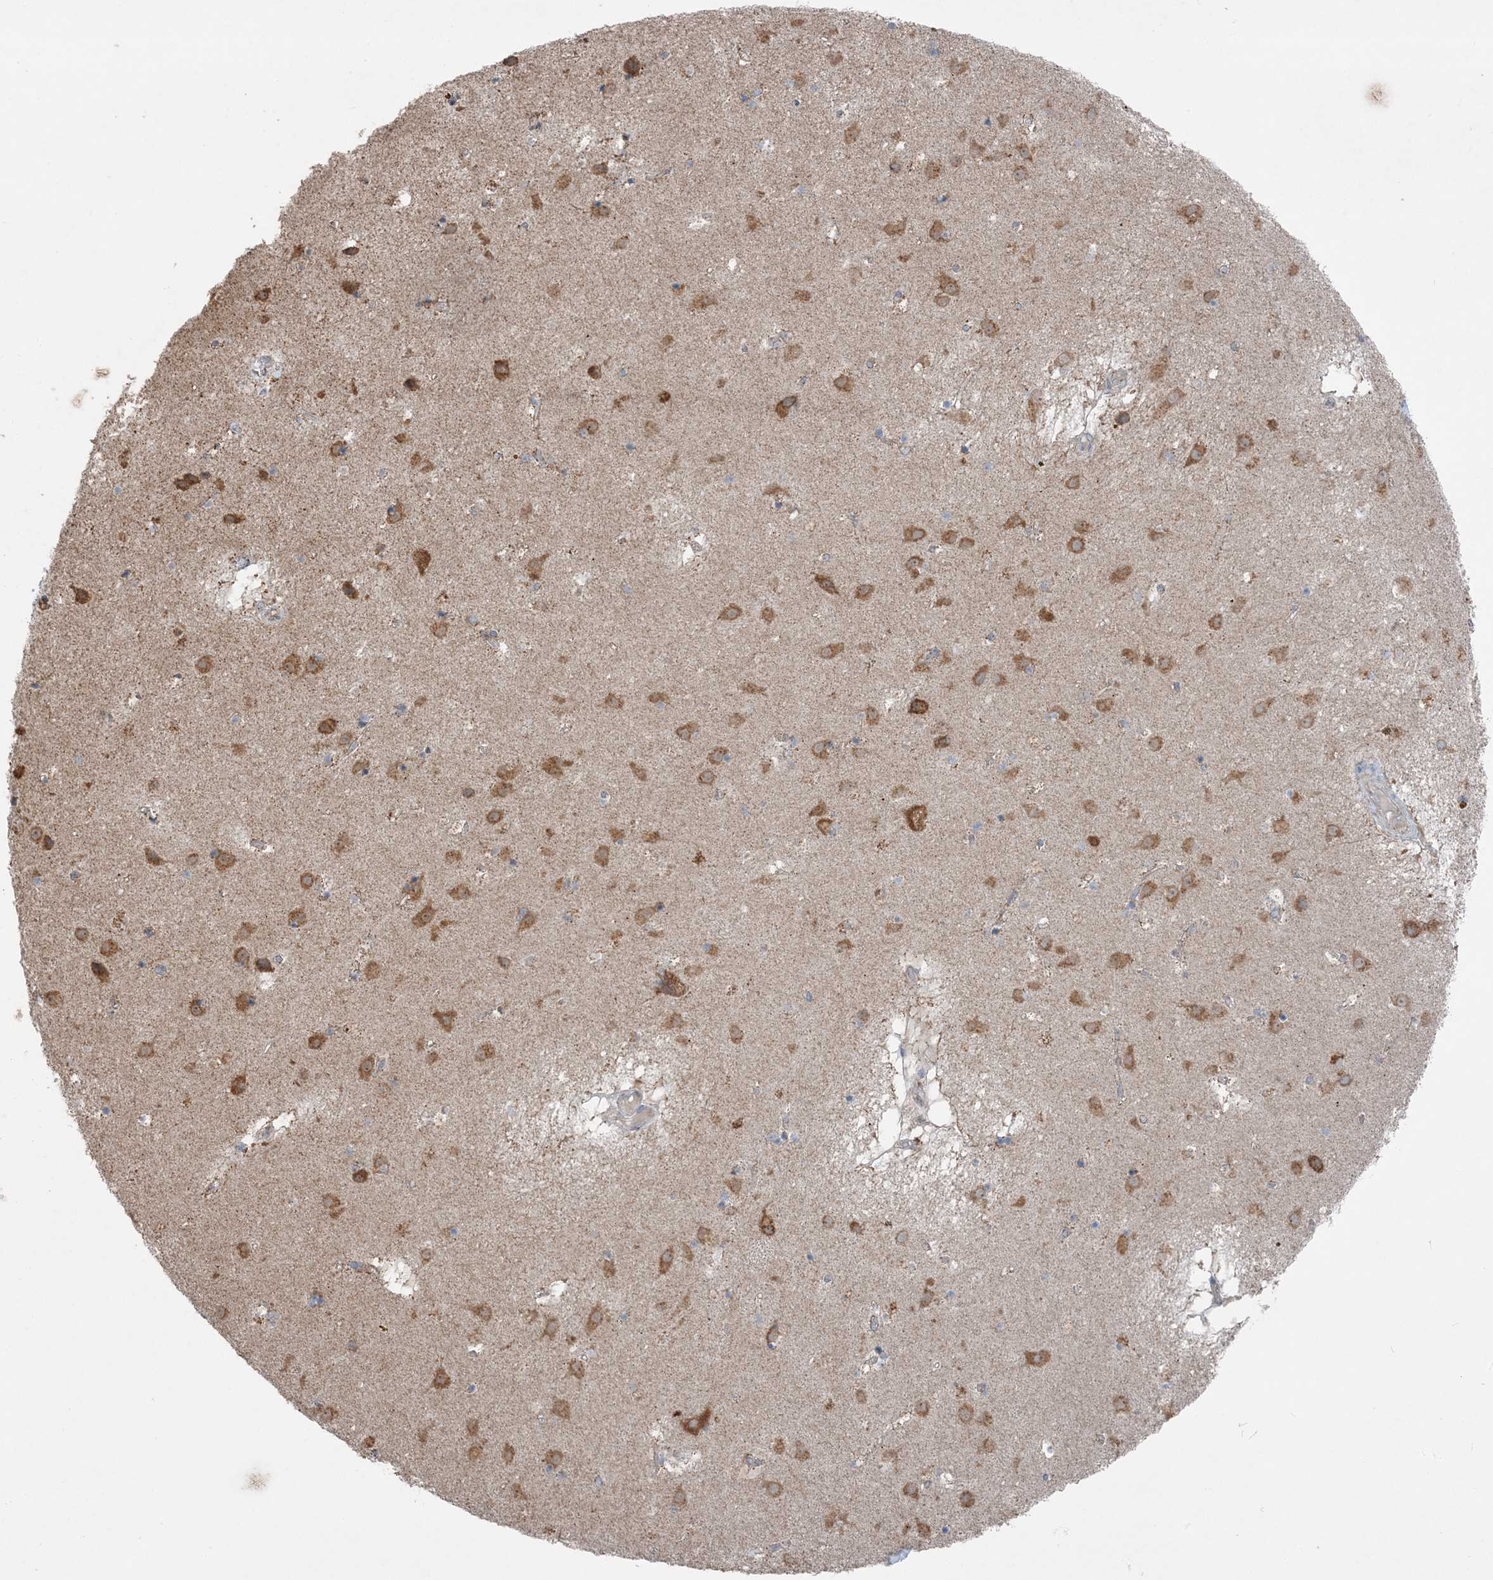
{"staining": {"intensity": "negative", "quantity": "none", "location": "none"}, "tissue": "caudate", "cell_type": "Glial cells", "image_type": "normal", "snomed": [{"axis": "morphology", "description": "Normal tissue, NOS"}, {"axis": "topography", "description": "Lateral ventricle wall"}], "caption": "This is a photomicrograph of IHC staining of unremarkable caudate, which shows no positivity in glial cells. (Brightfield microscopy of DAB (3,3'-diaminobenzidine) immunohistochemistry (IHC) at high magnification).", "gene": "DHX30", "patient": {"sex": "male", "age": 70}}